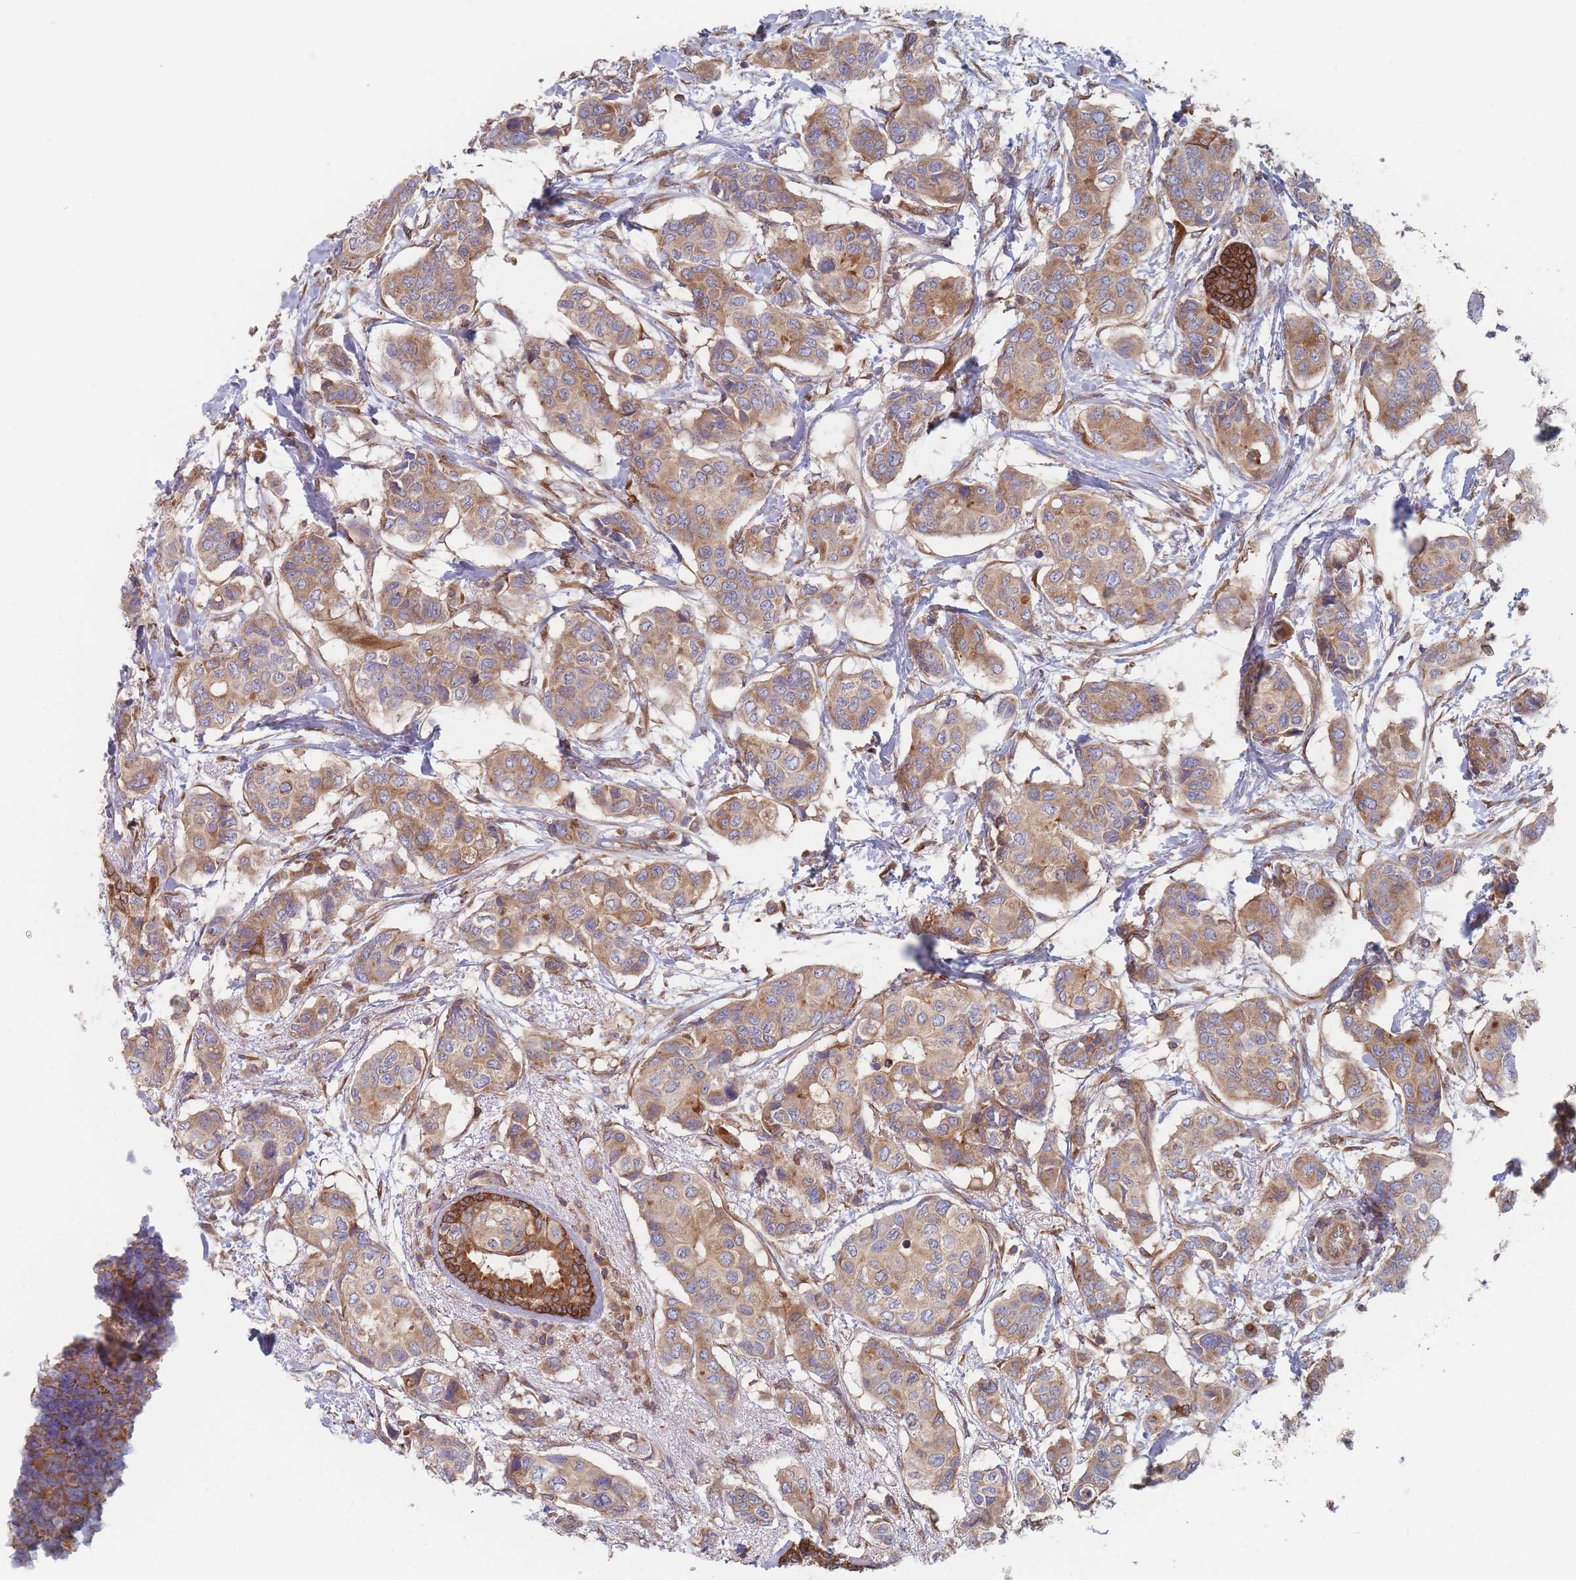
{"staining": {"intensity": "moderate", "quantity": ">75%", "location": "cytoplasmic/membranous"}, "tissue": "breast cancer", "cell_type": "Tumor cells", "image_type": "cancer", "snomed": [{"axis": "morphology", "description": "Lobular carcinoma"}, {"axis": "topography", "description": "Breast"}], "caption": "Breast lobular carcinoma stained with DAB immunohistochemistry (IHC) demonstrates medium levels of moderate cytoplasmic/membranous positivity in approximately >75% of tumor cells. (Stains: DAB in brown, nuclei in blue, Microscopy: brightfield microscopy at high magnification).", "gene": "KDSR", "patient": {"sex": "female", "age": 51}}